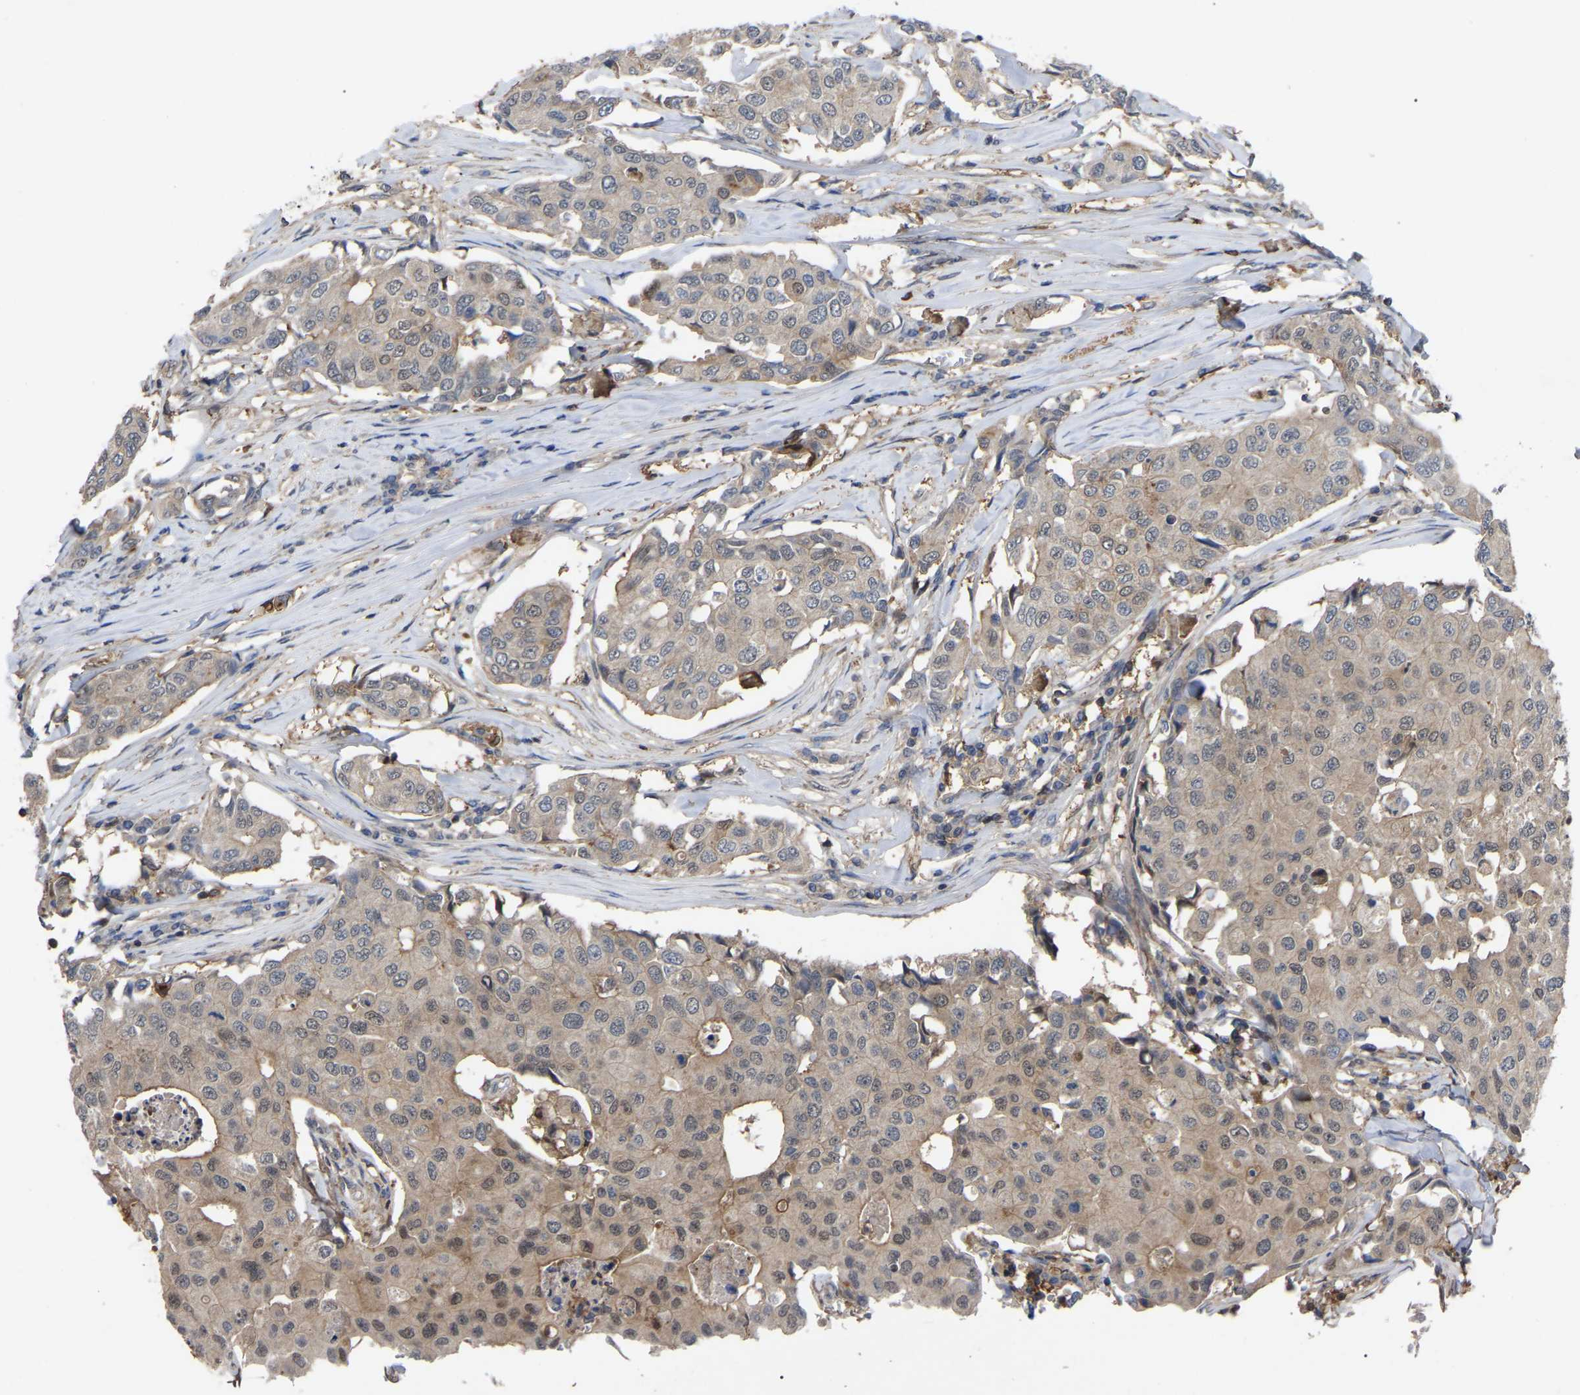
{"staining": {"intensity": "weak", "quantity": ">75%", "location": "cytoplasmic/membranous"}, "tissue": "breast cancer", "cell_type": "Tumor cells", "image_type": "cancer", "snomed": [{"axis": "morphology", "description": "Duct carcinoma"}, {"axis": "topography", "description": "Breast"}], "caption": "Brown immunohistochemical staining in human invasive ductal carcinoma (breast) displays weak cytoplasmic/membranous staining in about >75% of tumor cells. Nuclei are stained in blue.", "gene": "CIT", "patient": {"sex": "female", "age": 80}}